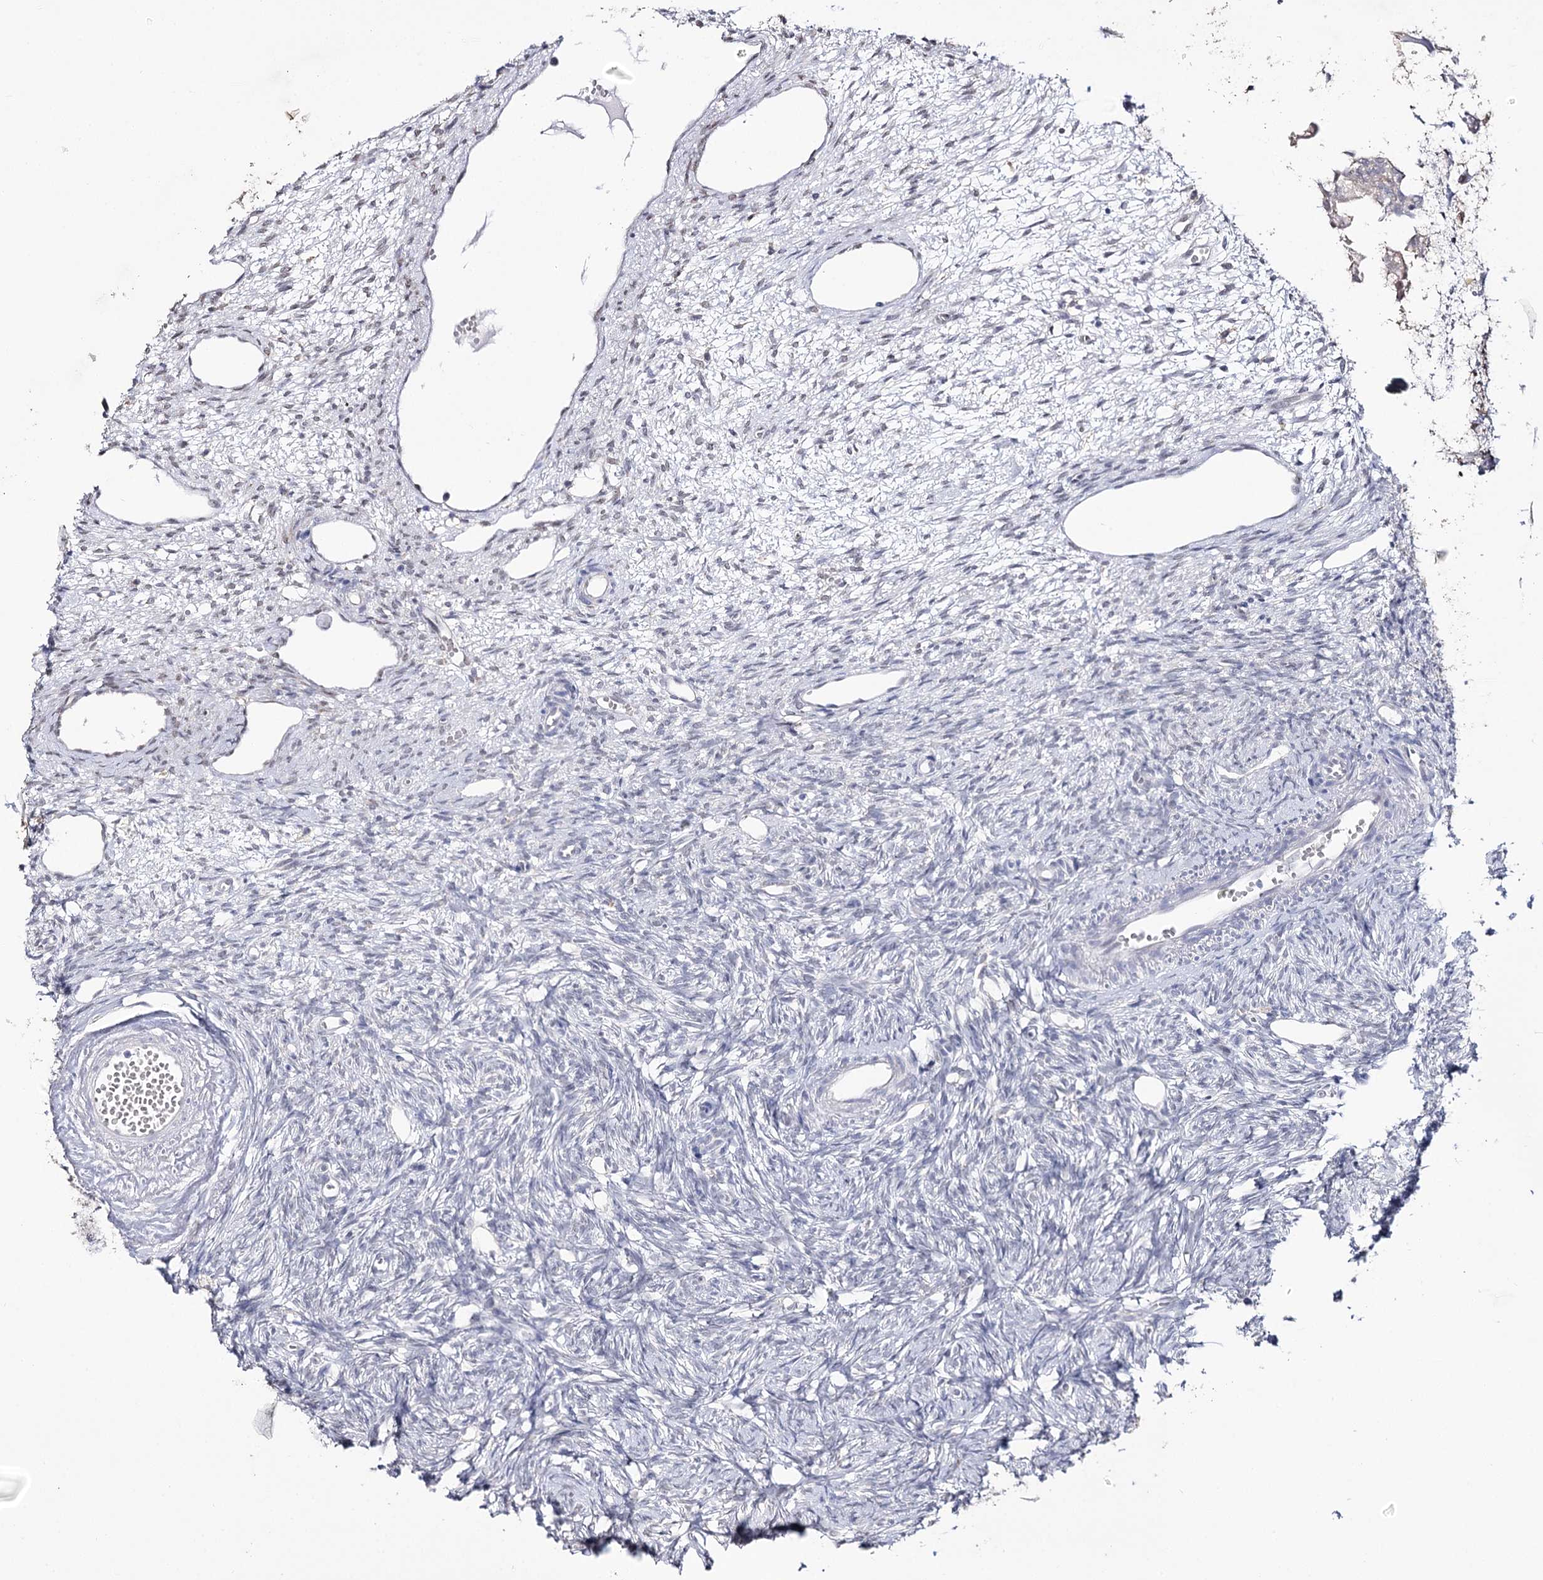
{"staining": {"intensity": "moderate", "quantity": "25%-75%", "location": "nuclear"}, "tissue": "ovary", "cell_type": "Ovarian stroma cells", "image_type": "normal", "snomed": [{"axis": "morphology", "description": "Normal tissue, NOS"}, {"axis": "topography", "description": "Ovary"}], "caption": "Benign ovary displays moderate nuclear staining in approximately 25%-75% of ovarian stroma cells, visualized by immunohistochemistry.", "gene": "VGLL4", "patient": {"sex": "female", "age": 51}}